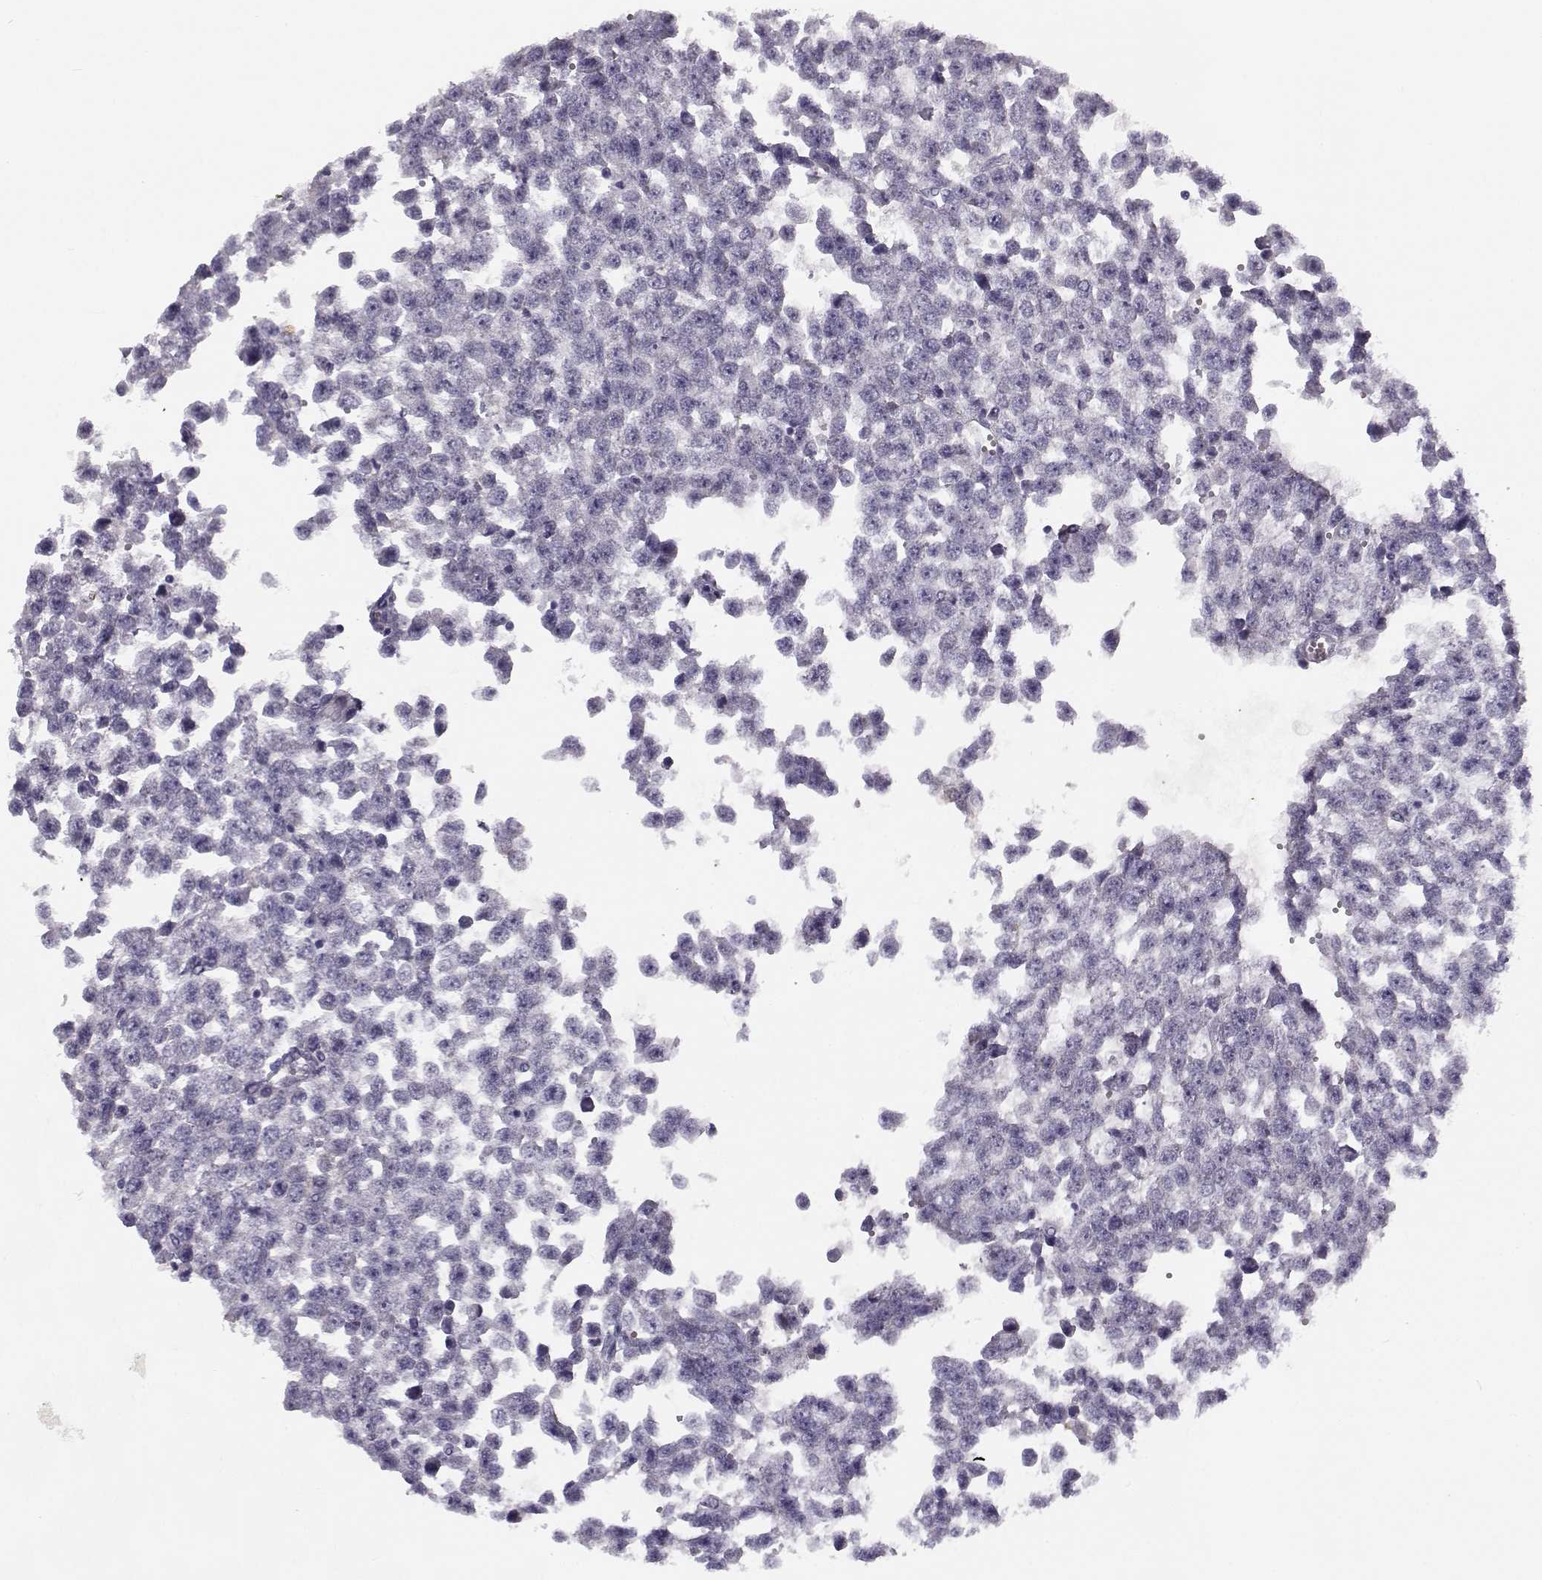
{"staining": {"intensity": "negative", "quantity": "none", "location": "none"}, "tissue": "testis cancer", "cell_type": "Tumor cells", "image_type": "cancer", "snomed": [{"axis": "morphology", "description": "Normal tissue, NOS"}, {"axis": "morphology", "description": "Seminoma, NOS"}, {"axis": "topography", "description": "Testis"}, {"axis": "topography", "description": "Epididymis"}], "caption": "Seminoma (testis) was stained to show a protein in brown. There is no significant positivity in tumor cells.", "gene": "TMEM145", "patient": {"sex": "male", "age": 34}}